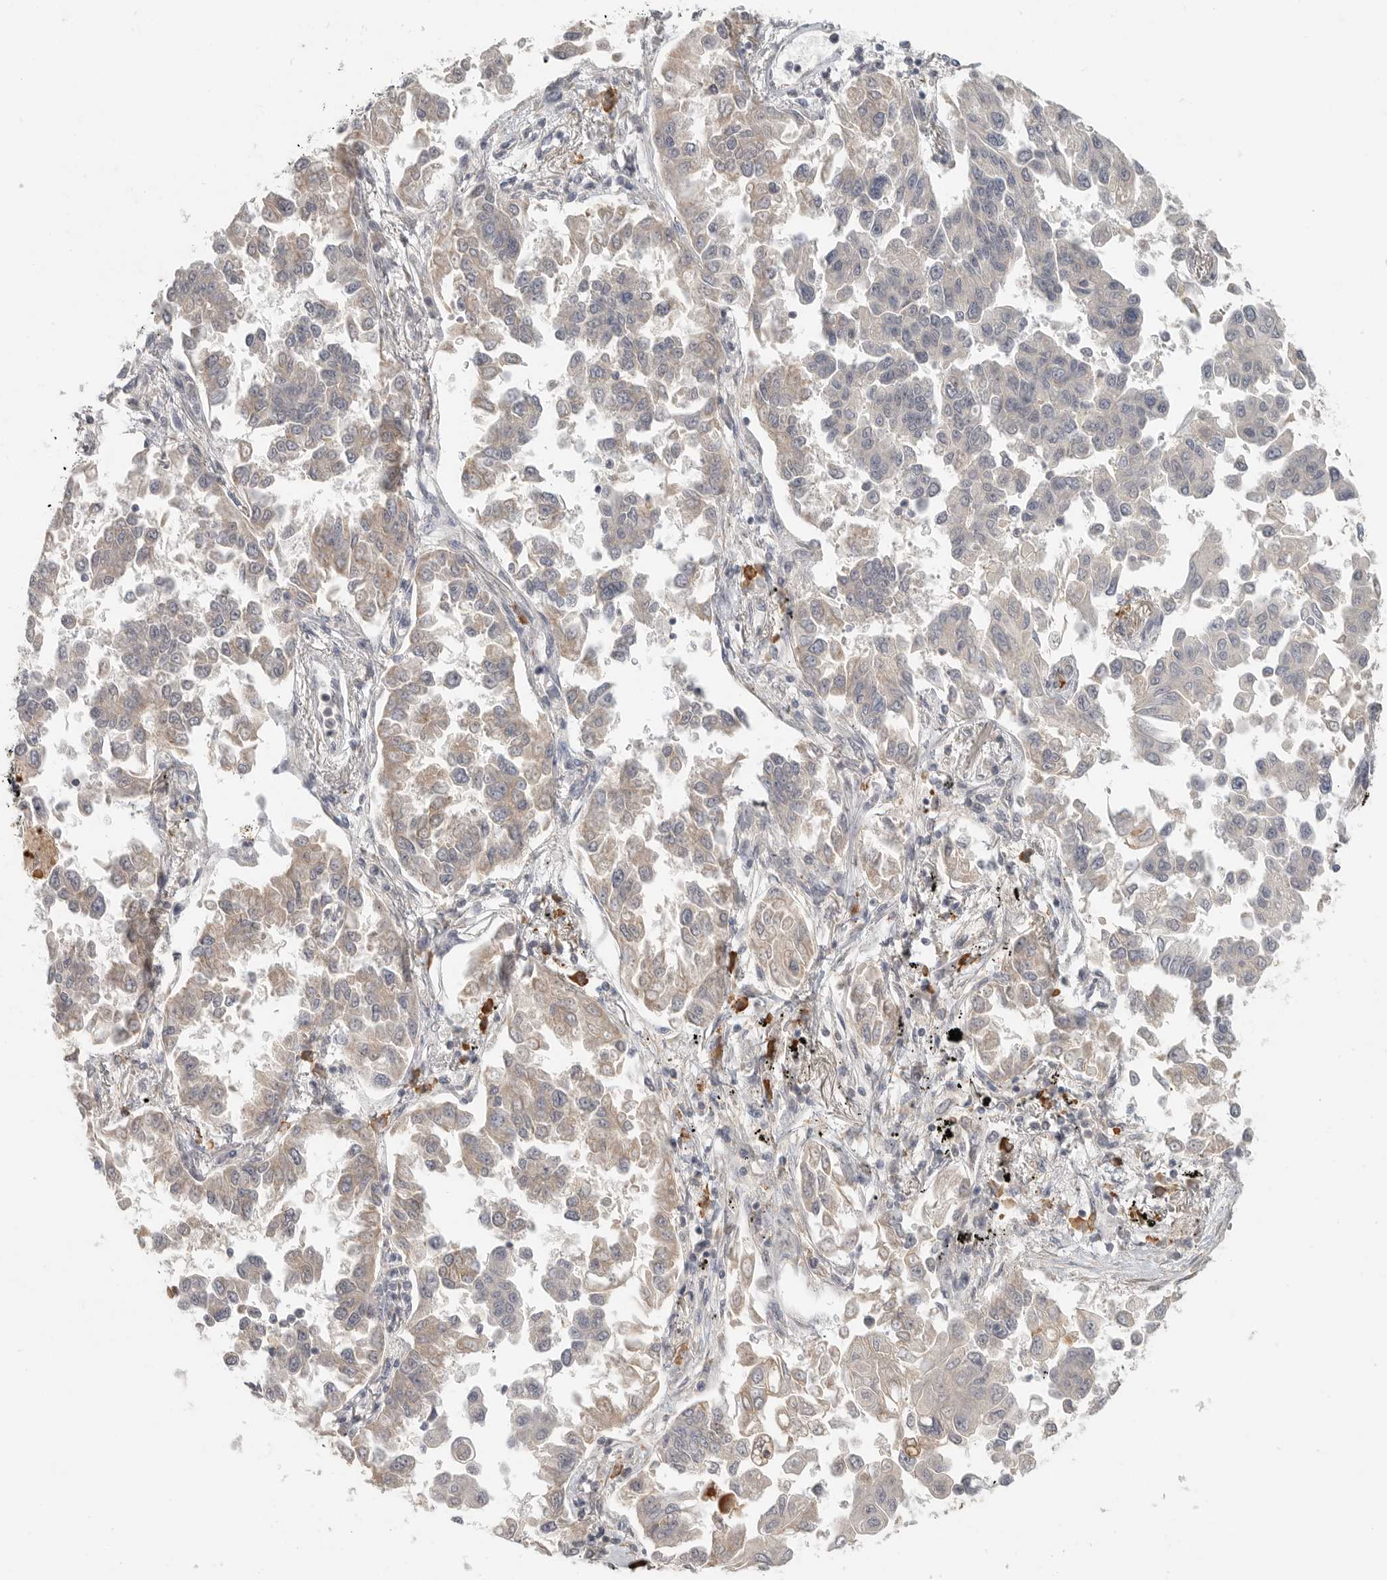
{"staining": {"intensity": "weak", "quantity": "25%-75%", "location": "cytoplasmic/membranous"}, "tissue": "lung cancer", "cell_type": "Tumor cells", "image_type": "cancer", "snomed": [{"axis": "morphology", "description": "Adenocarcinoma, NOS"}, {"axis": "topography", "description": "Lung"}], "caption": "The immunohistochemical stain labels weak cytoplasmic/membranous positivity in tumor cells of lung cancer (adenocarcinoma) tissue. (DAB IHC, brown staining for protein, blue staining for nuclei).", "gene": "SLC25A36", "patient": {"sex": "female", "age": 67}}